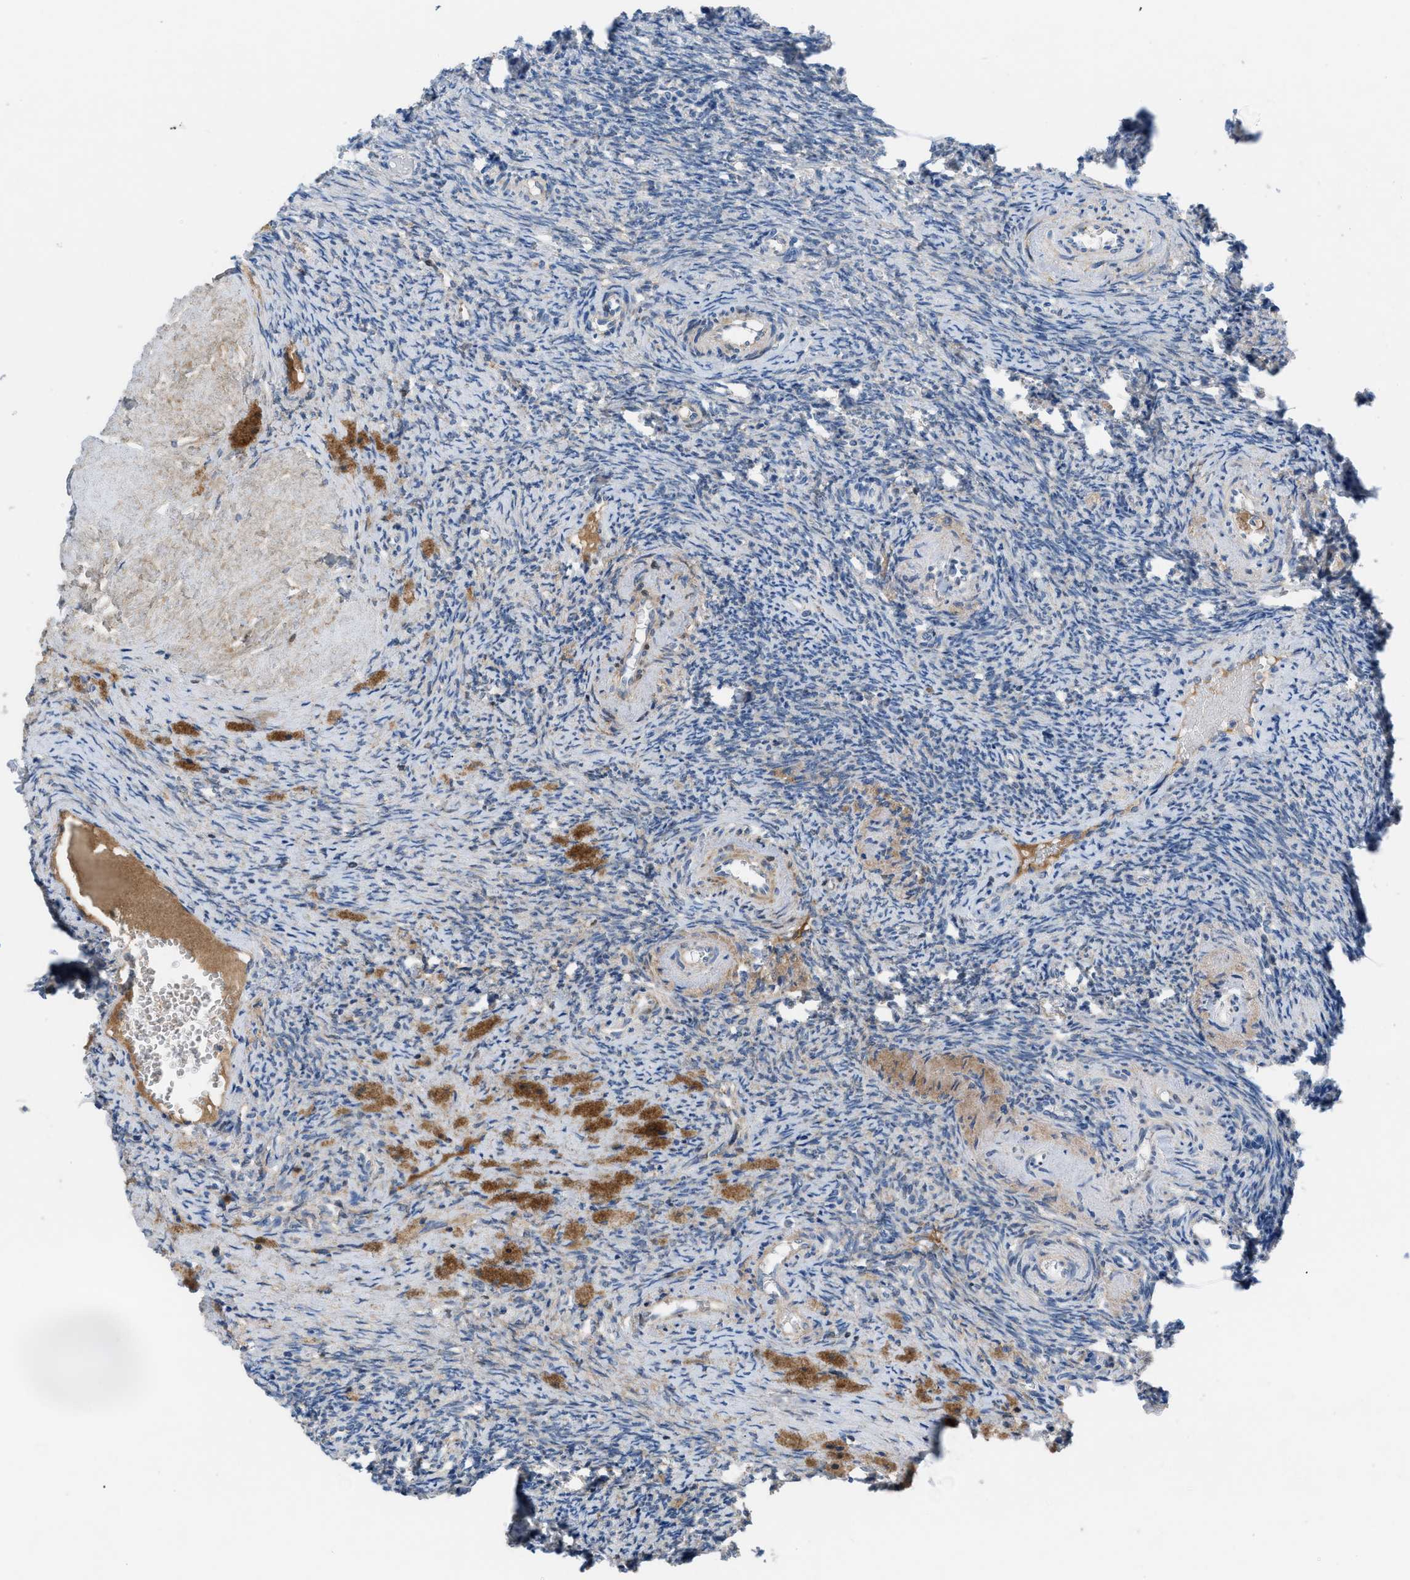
{"staining": {"intensity": "negative", "quantity": "none", "location": "none"}, "tissue": "ovary", "cell_type": "Ovarian stroma cells", "image_type": "normal", "snomed": [{"axis": "morphology", "description": "Normal tissue, NOS"}, {"axis": "topography", "description": "Ovary"}], "caption": "This image is of normal ovary stained with immunohistochemistry (IHC) to label a protein in brown with the nuclei are counter-stained blue. There is no expression in ovarian stroma cells. (DAB (3,3'-diaminobenzidine) IHC visualized using brightfield microscopy, high magnification).", "gene": "HPX", "patient": {"sex": "female", "age": 41}}